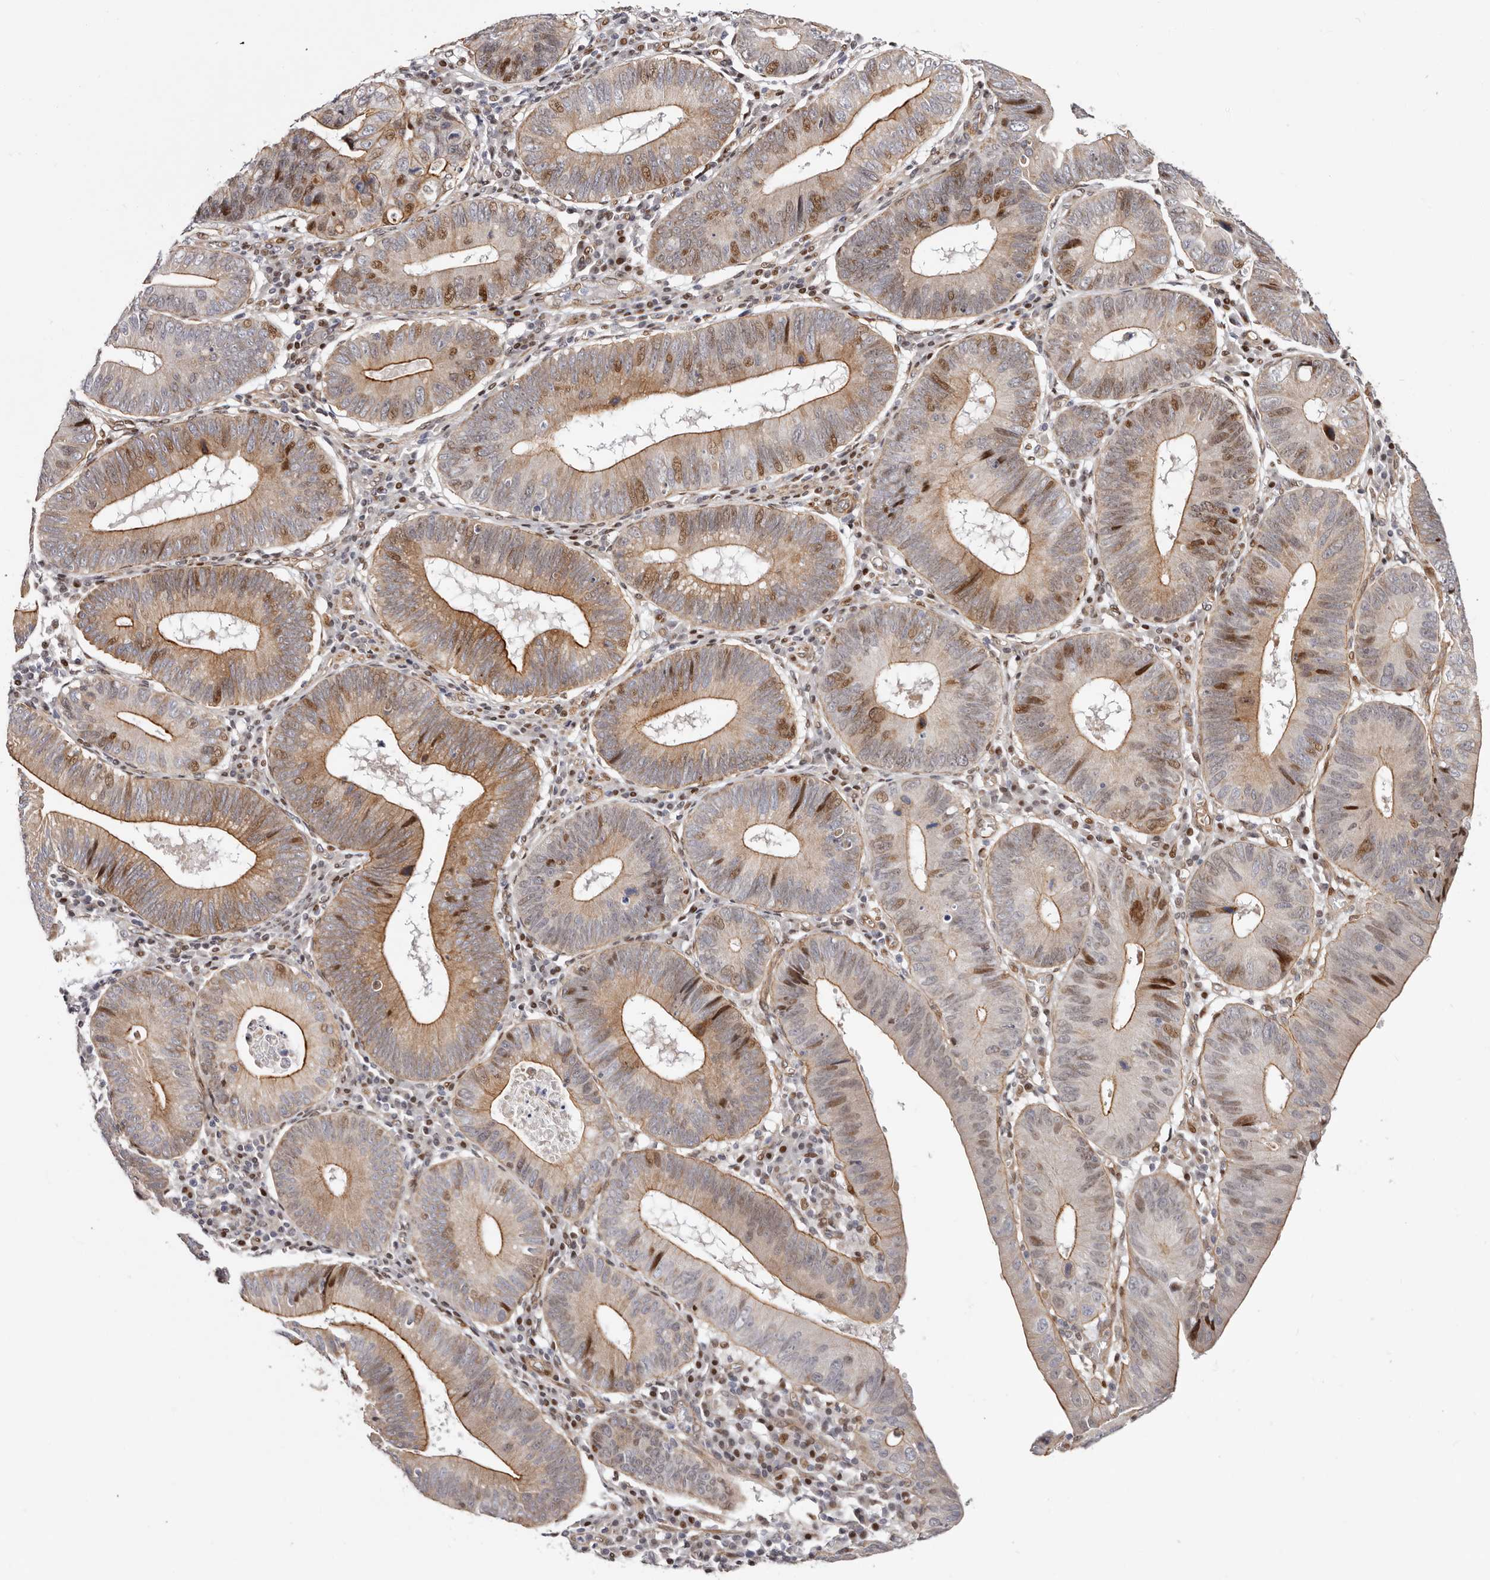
{"staining": {"intensity": "moderate", "quantity": "25%-75%", "location": "cytoplasmic/membranous,nuclear"}, "tissue": "stomach cancer", "cell_type": "Tumor cells", "image_type": "cancer", "snomed": [{"axis": "morphology", "description": "Adenocarcinoma, NOS"}, {"axis": "topography", "description": "Stomach"}], "caption": "Stomach cancer stained for a protein (brown) shows moderate cytoplasmic/membranous and nuclear positive staining in approximately 25%-75% of tumor cells.", "gene": "EPHX3", "patient": {"sex": "male", "age": 59}}